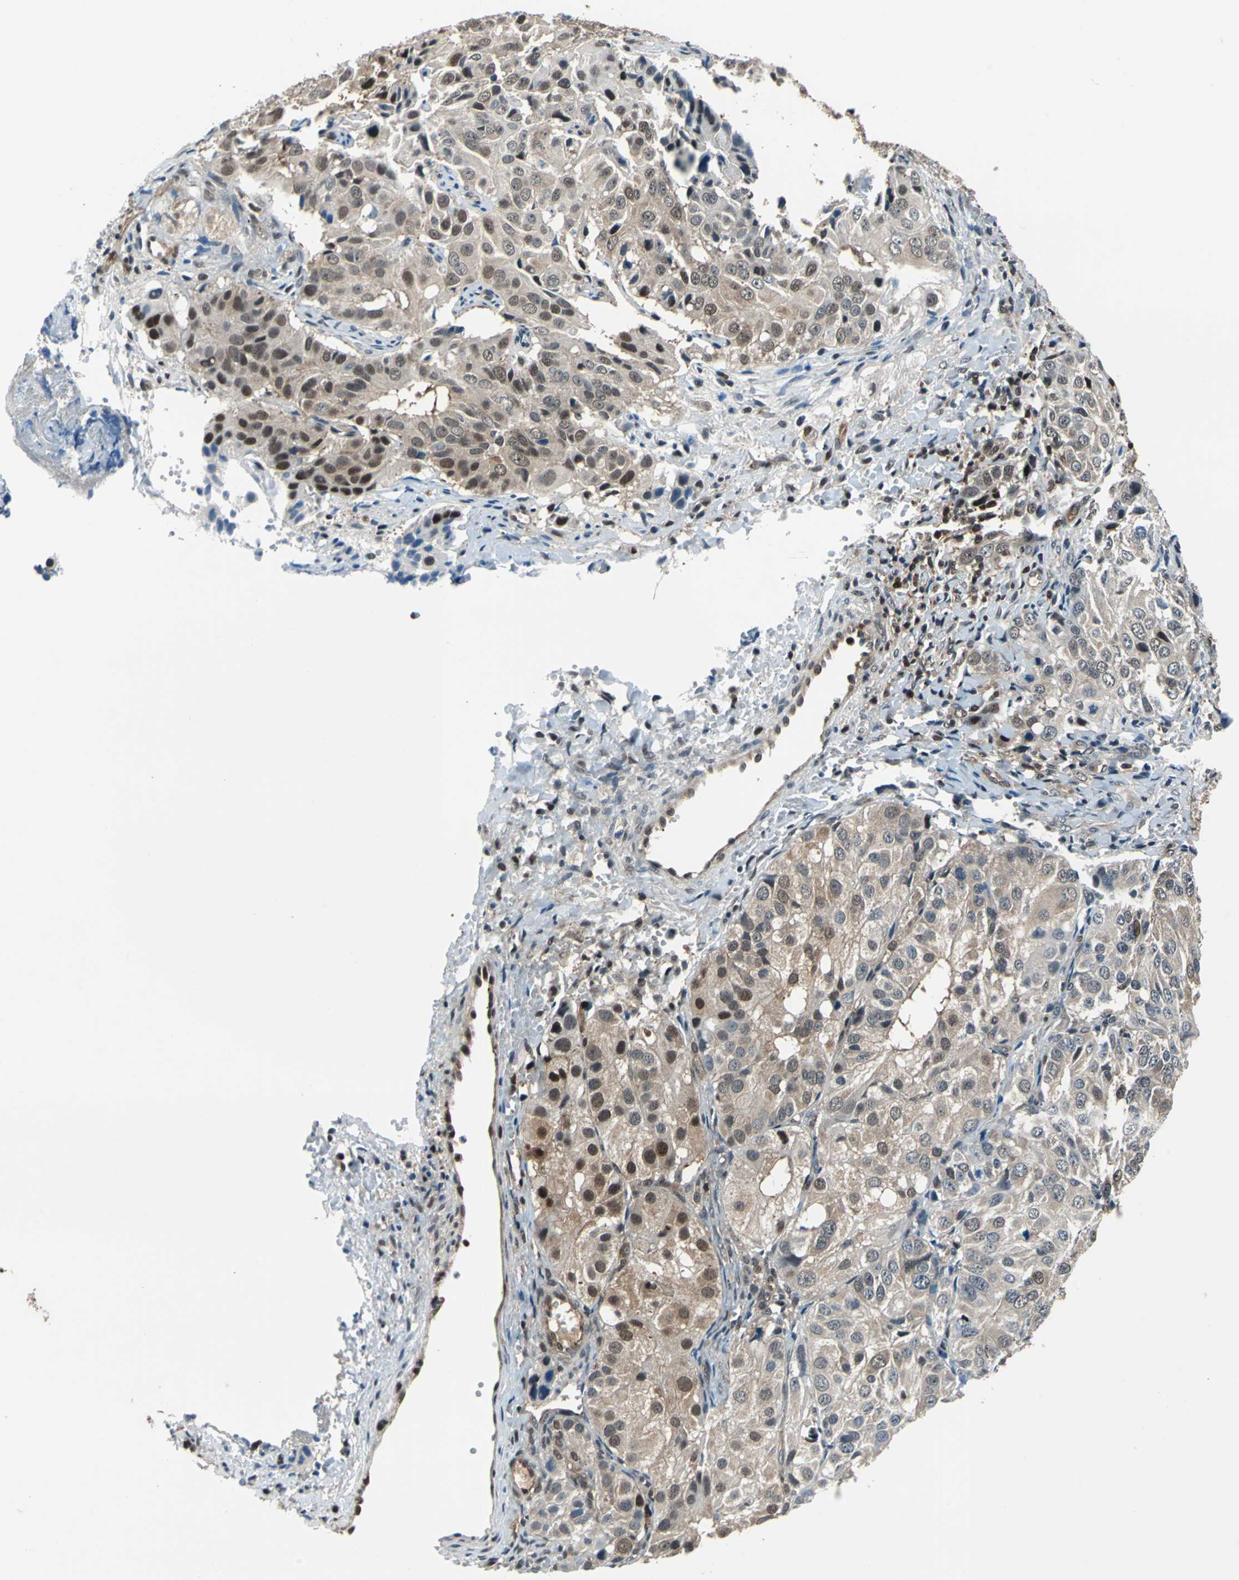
{"staining": {"intensity": "moderate", "quantity": "25%-75%", "location": "cytoplasmic/membranous,nuclear"}, "tissue": "ovarian cancer", "cell_type": "Tumor cells", "image_type": "cancer", "snomed": [{"axis": "morphology", "description": "Carcinoma, endometroid"}, {"axis": "topography", "description": "Ovary"}], "caption": "Ovarian cancer stained for a protein displays moderate cytoplasmic/membranous and nuclear positivity in tumor cells.", "gene": "PSME1", "patient": {"sex": "female", "age": 51}}